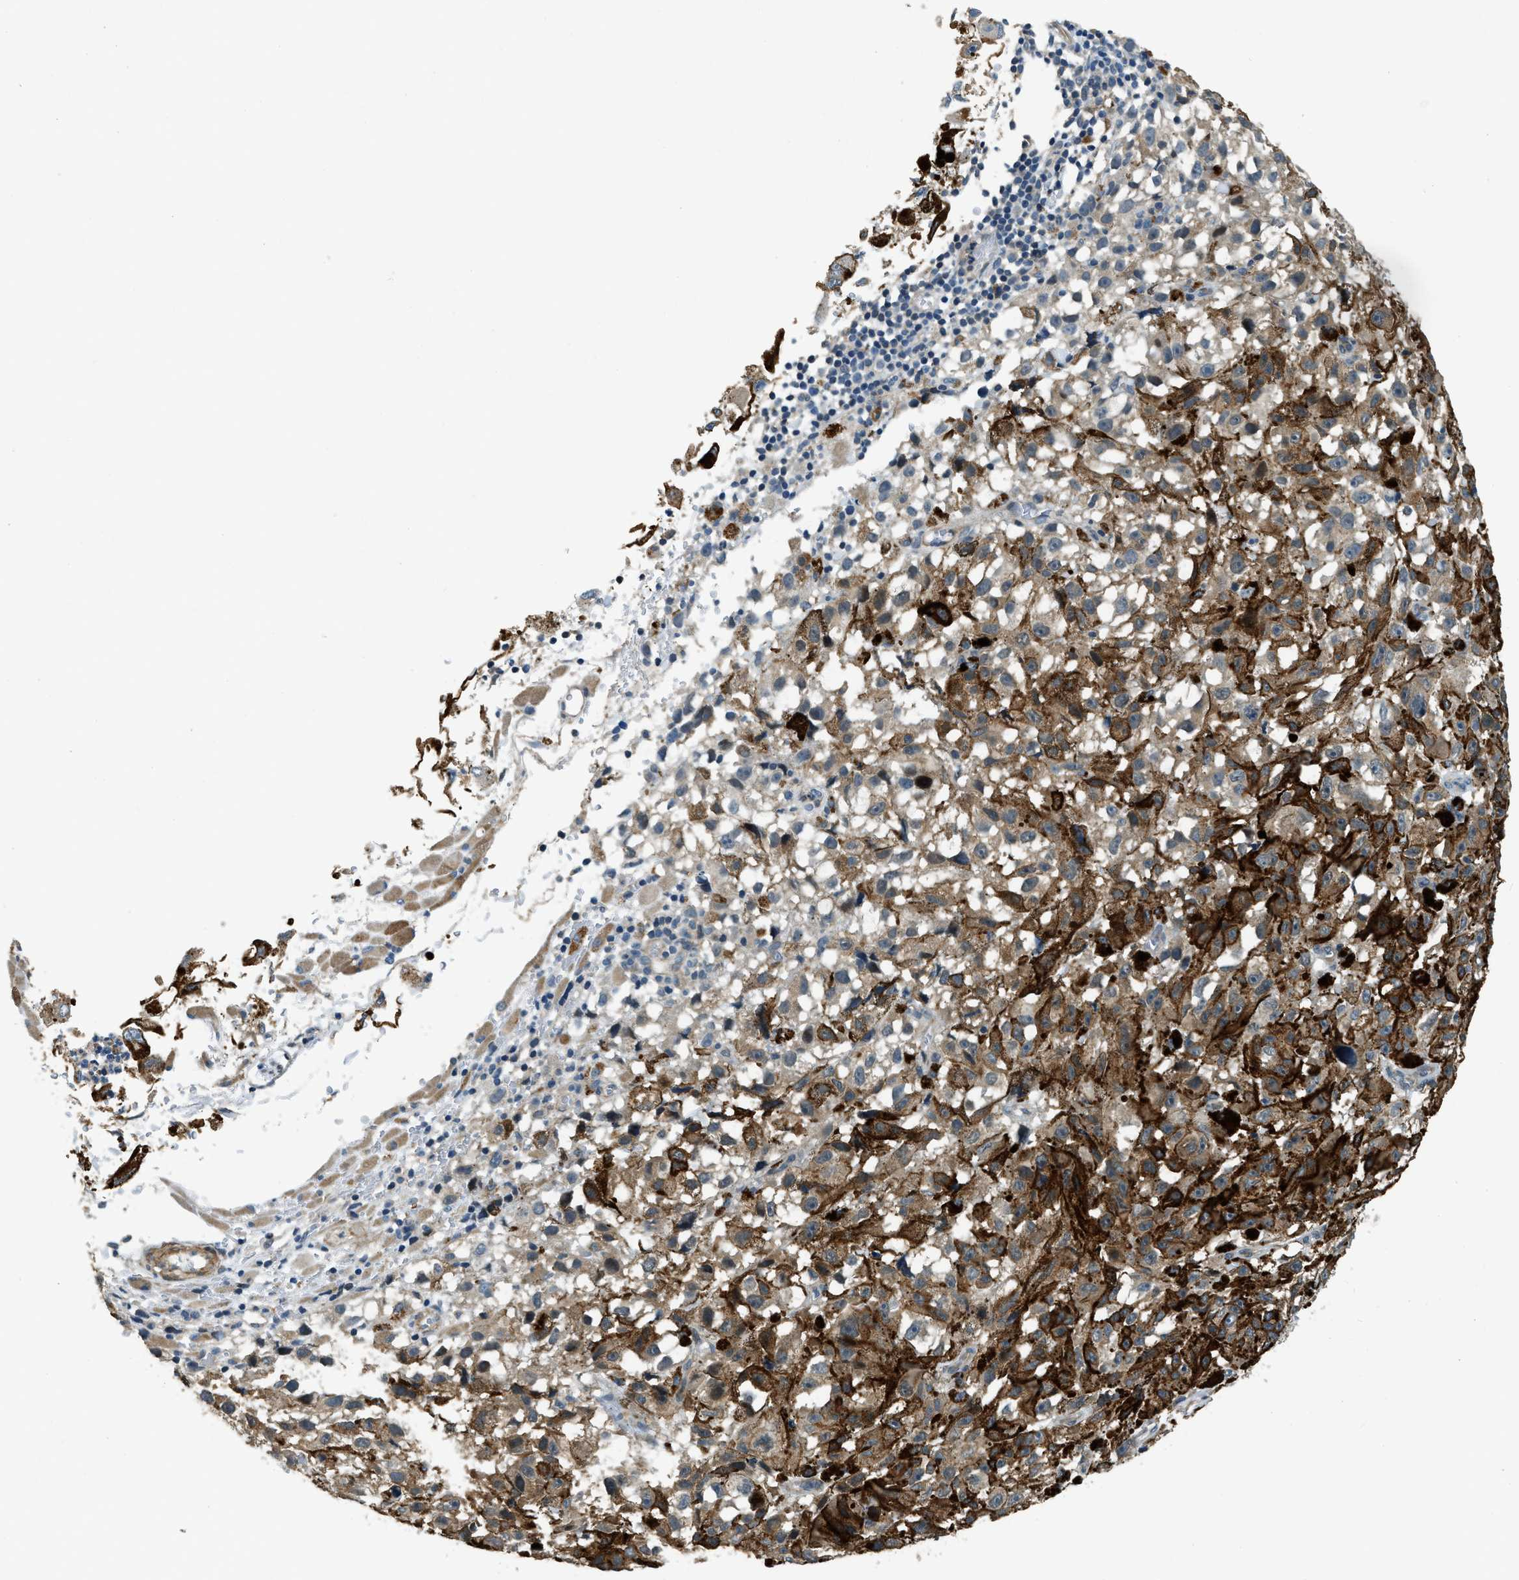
{"staining": {"intensity": "moderate", "quantity": ">75%", "location": "cytoplasmic/membranous"}, "tissue": "melanoma", "cell_type": "Tumor cells", "image_type": "cancer", "snomed": [{"axis": "morphology", "description": "Malignant melanoma, NOS"}, {"axis": "topography", "description": "Skin"}], "caption": "Immunohistochemical staining of malignant melanoma demonstrates medium levels of moderate cytoplasmic/membranous expression in about >75% of tumor cells. The staining was performed using DAB (3,3'-diaminobenzidine) to visualize the protein expression in brown, while the nuclei were stained in blue with hematoxylin (Magnification: 20x).", "gene": "NUDCD3", "patient": {"sex": "female", "age": 104}}